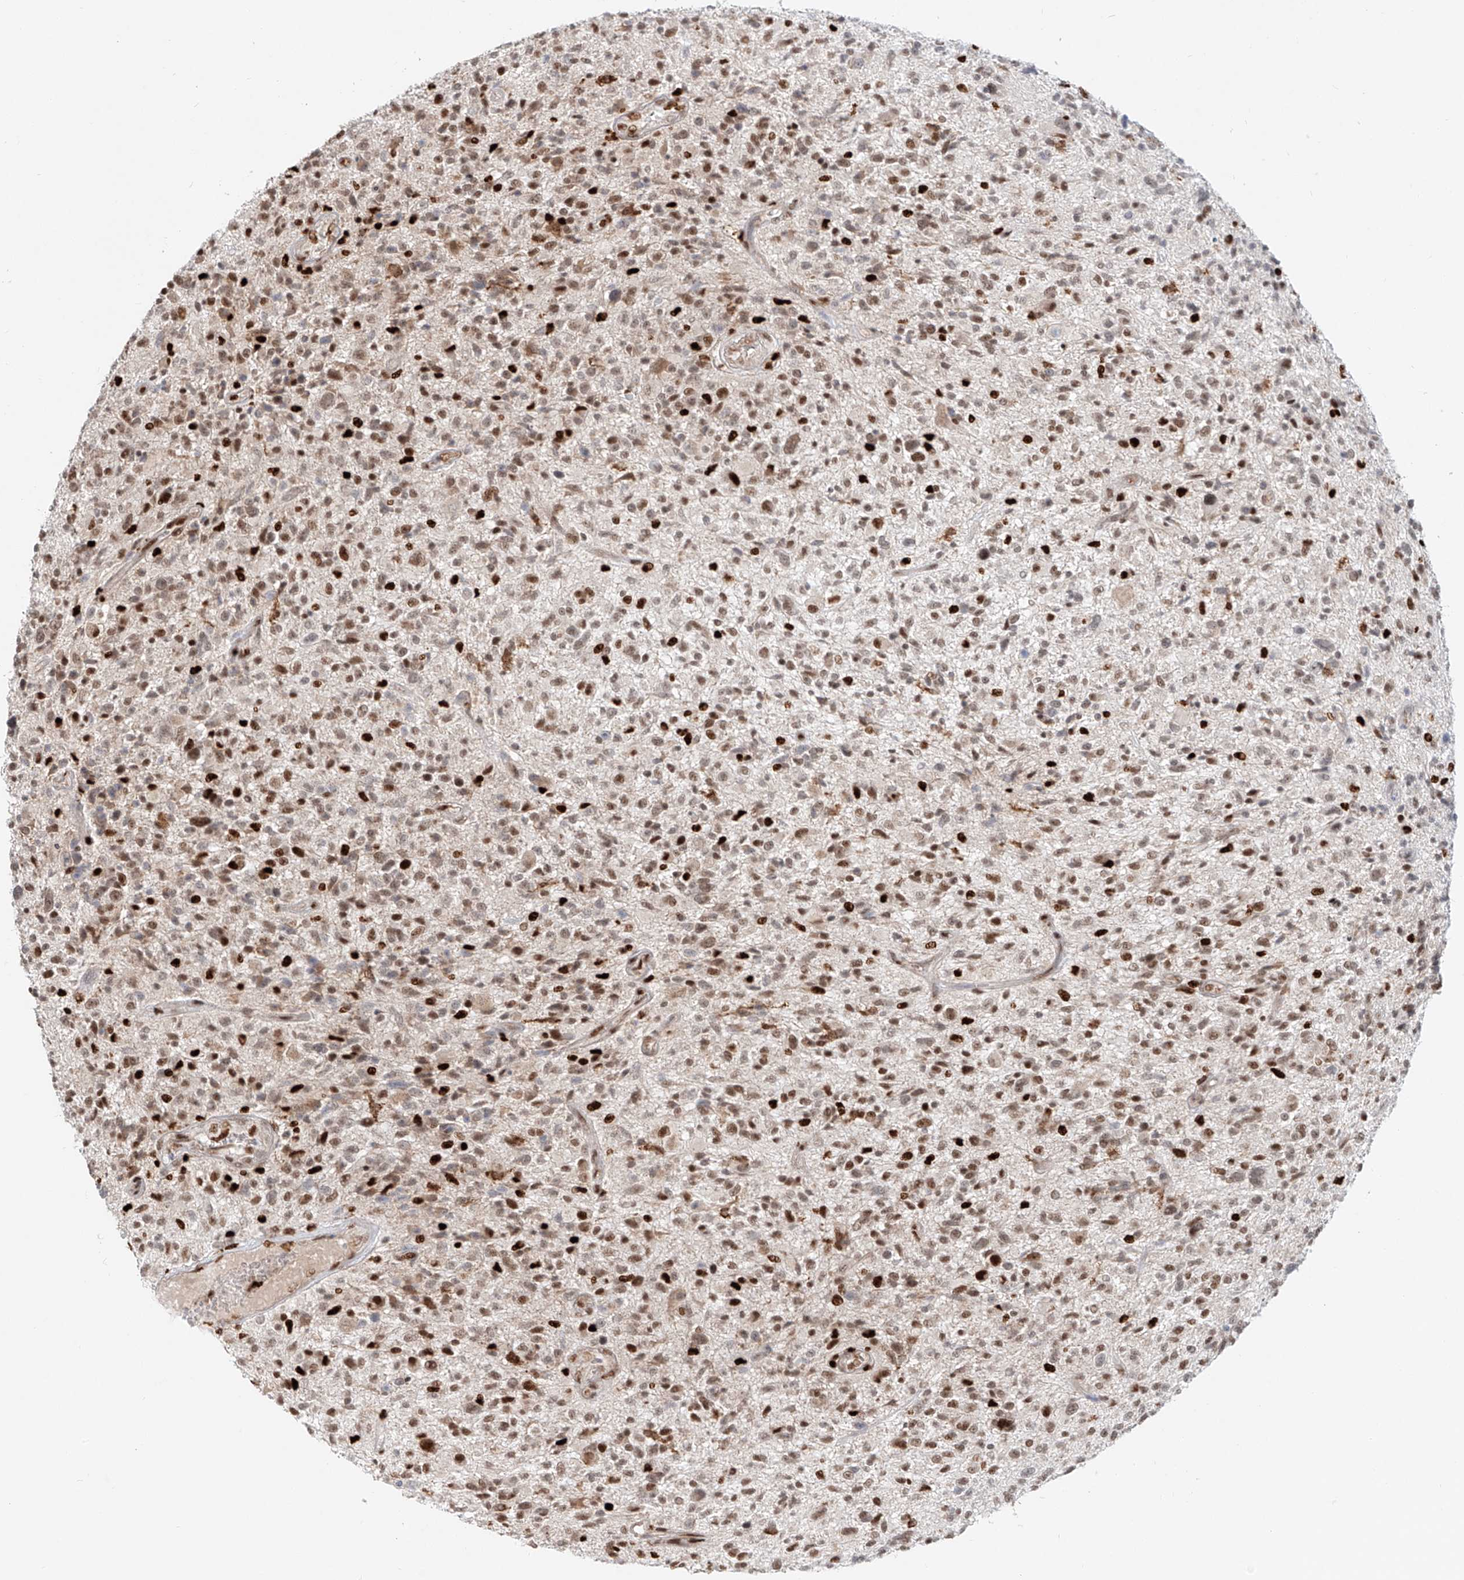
{"staining": {"intensity": "moderate", "quantity": "25%-75%", "location": "nuclear"}, "tissue": "glioma", "cell_type": "Tumor cells", "image_type": "cancer", "snomed": [{"axis": "morphology", "description": "Glioma, malignant, High grade"}, {"axis": "topography", "description": "Brain"}], "caption": "Malignant glioma (high-grade) stained with a protein marker displays moderate staining in tumor cells.", "gene": "DZIP1L", "patient": {"sex": "male", "age": 47}}